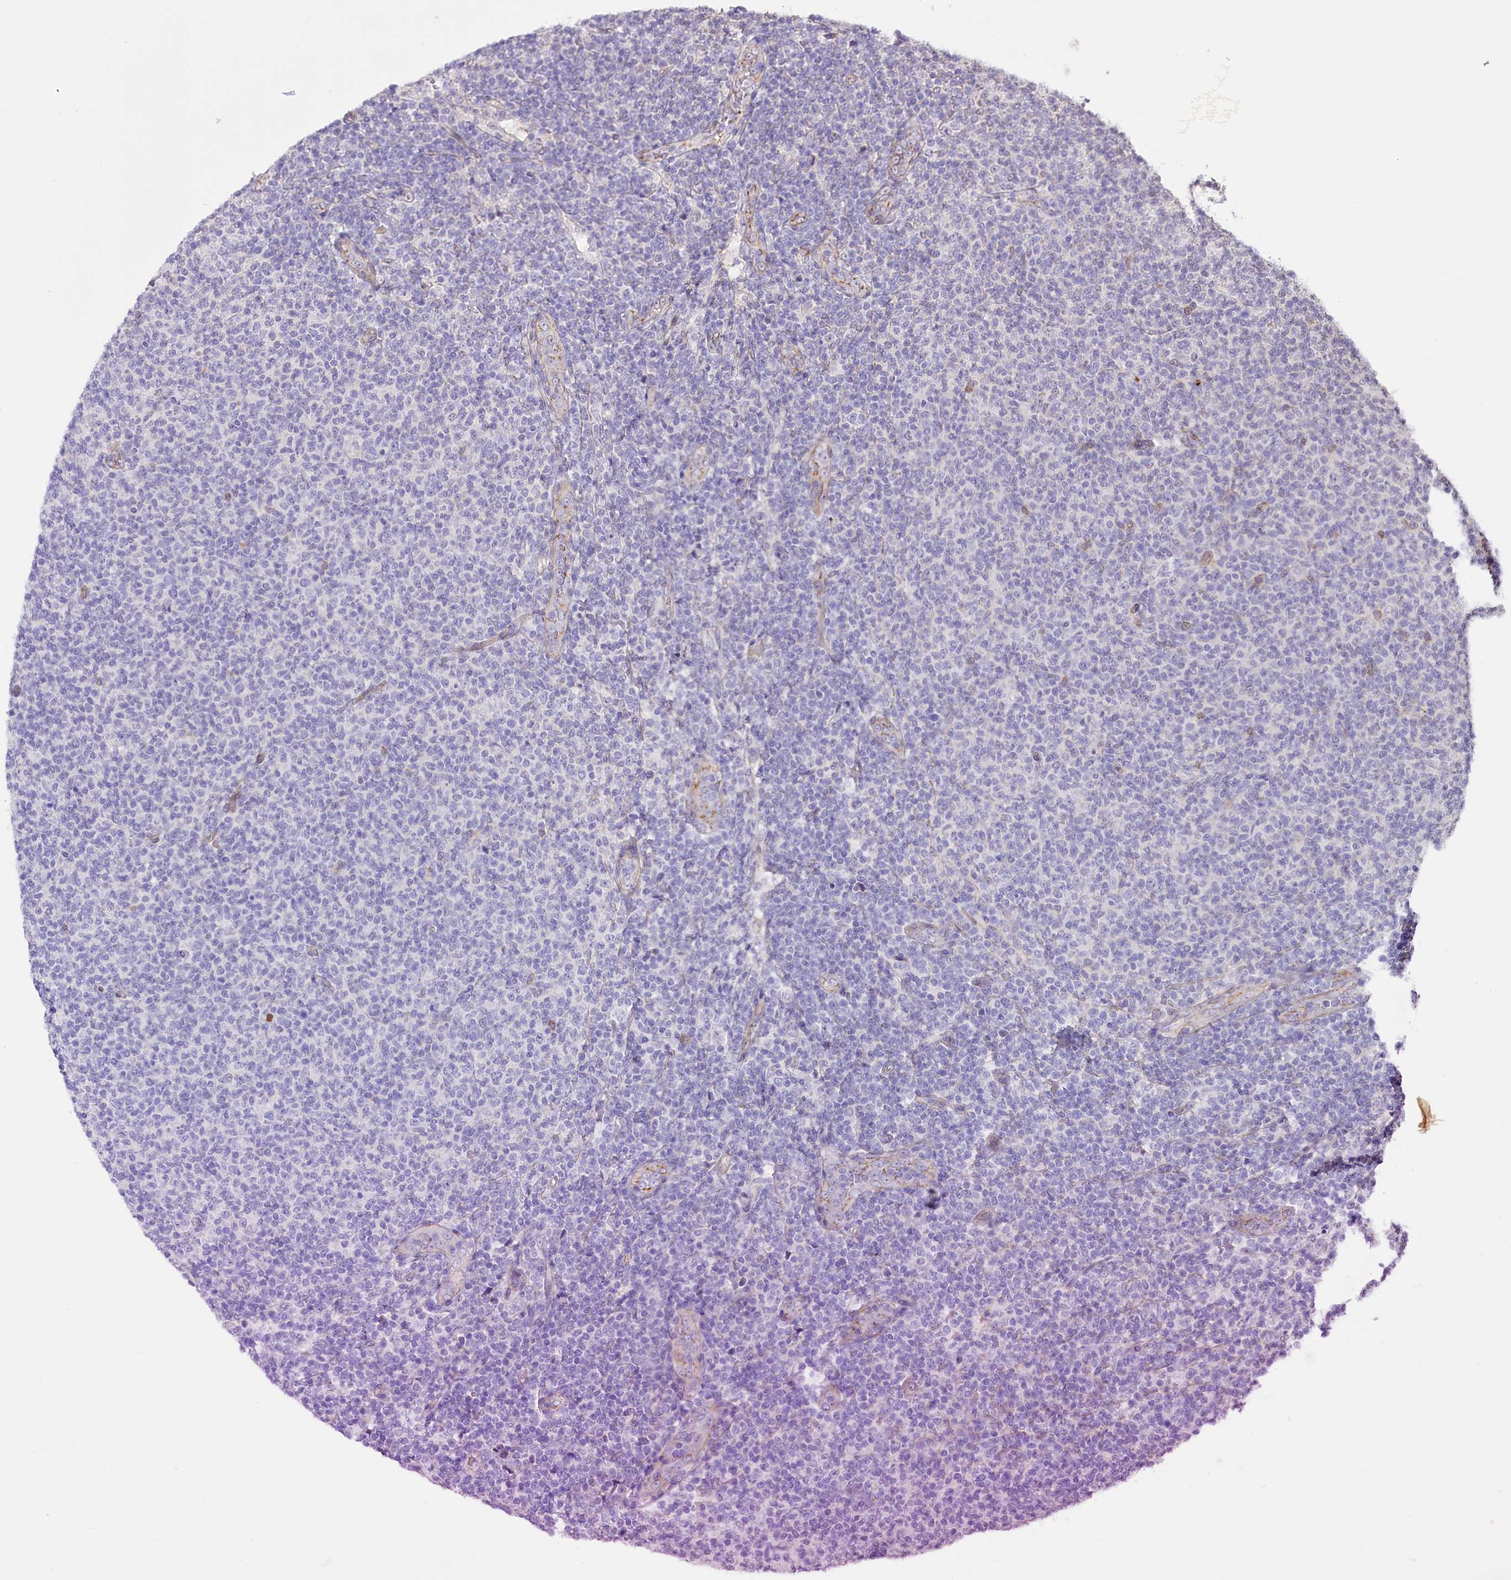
{"staining": {"intensity": "negative", "quantity": "none", "location": "none"}, "tissue": "lymphoma", "cell_type": "Tumor cells", "image_type": "cancer", "snomed": [{"axis": "morphology", "description": "Malignant lymphoma, non-Hodgkin's type, Low grade"}, {"axis": "topography", "description": "Lymph node"}], "caption": "Tumor cells show no significant expression in lymphoma.", "gene": "ST7", "patient": {"sex": "male", "age": 66}}